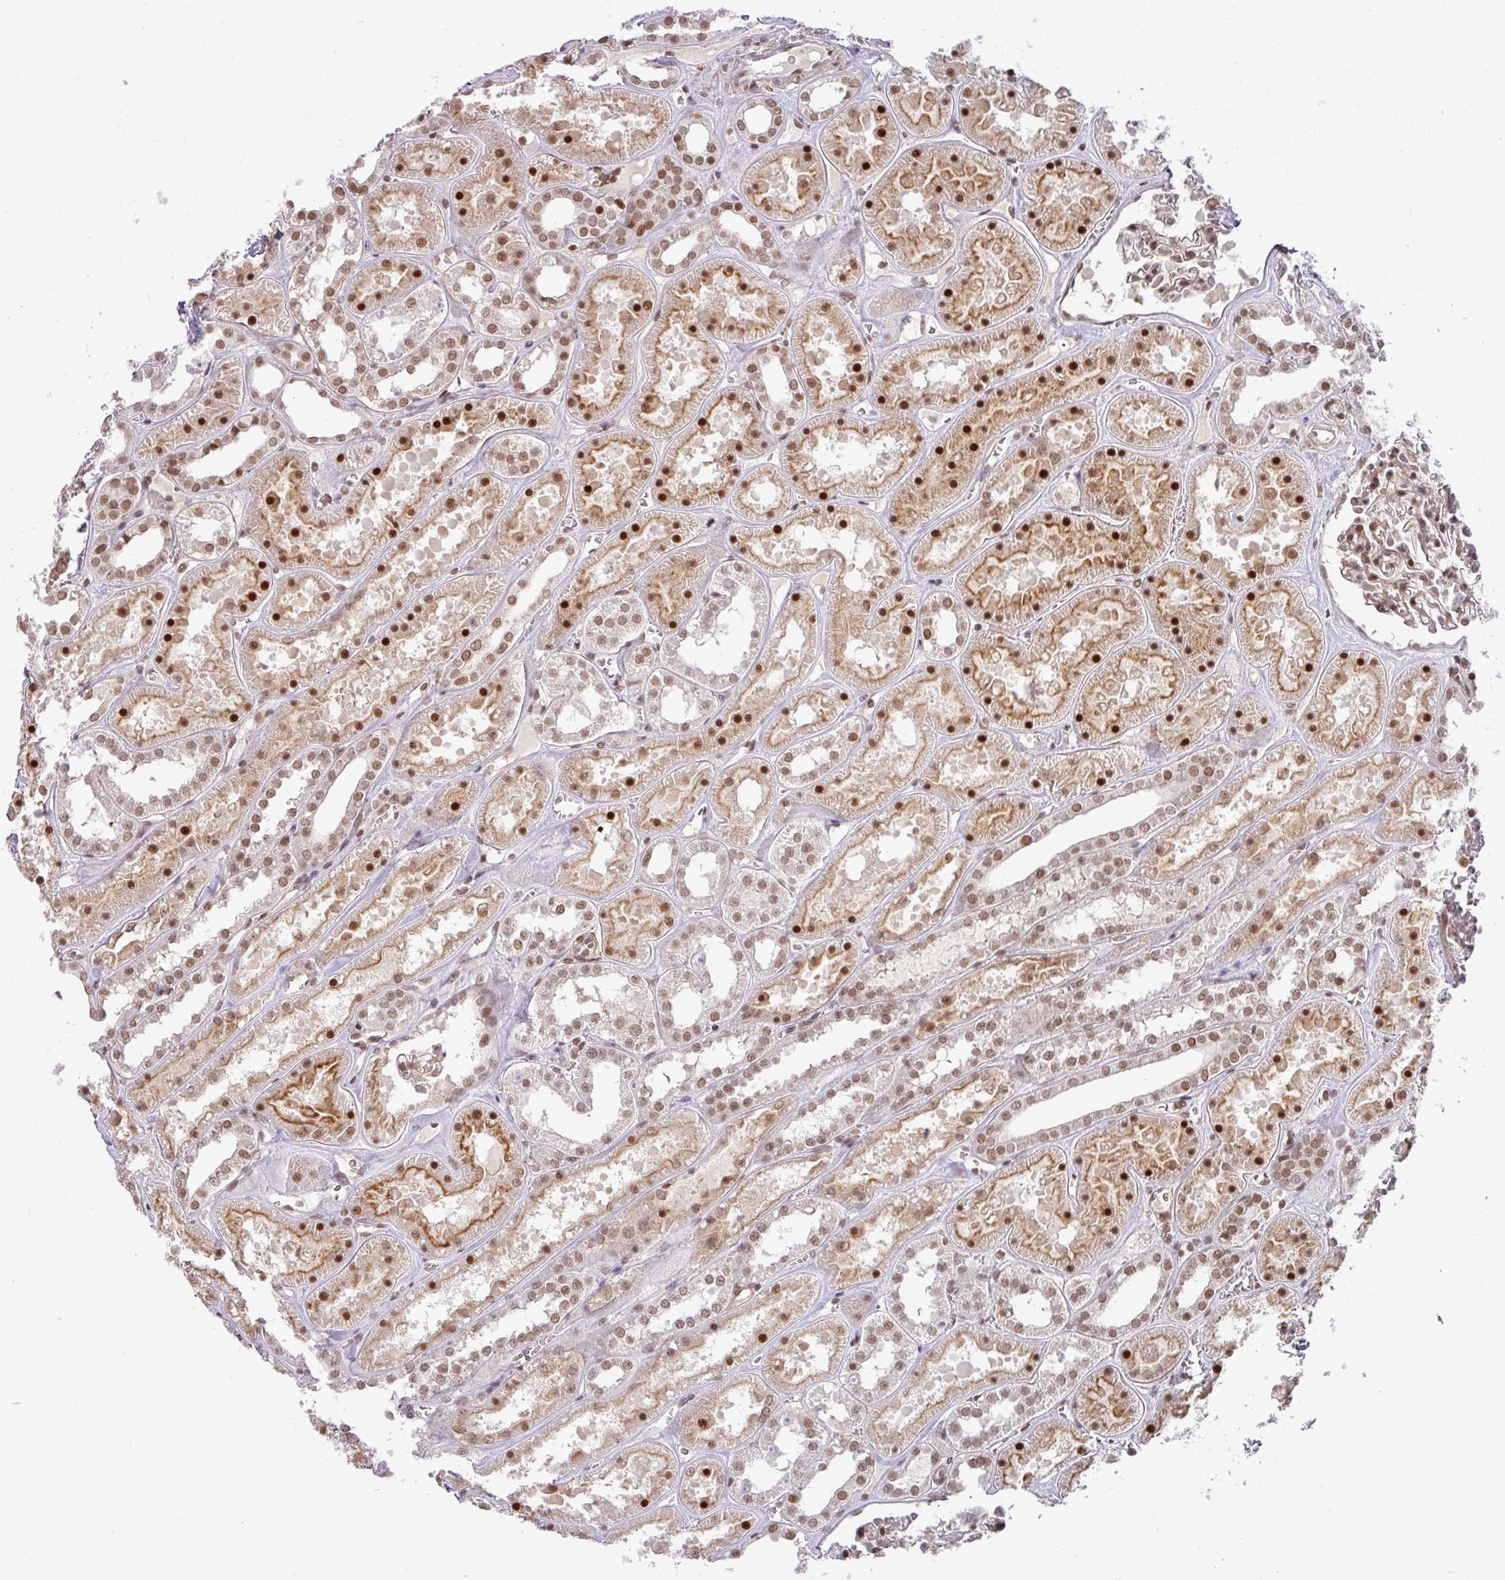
{"staining": {"intensity": "moderate", "quantity": "25%-75%", "location": "nuclear"}, "tissue": "kidney", "cell_type": "Cells in glomeruli", "image_type": "normal", "snomed": [{"axis": "morphology", "description": "Normal tissue, NOS"}, {"axis": "topography", "description": "Kidney"}], "caption": "Immunohistochemical staining of benign human kidney shows 25%-75% levels of moderate nuclear protein expression in about 25%-75% of cells in glomeruli. (Stains: DAB in brown, nuclei in blue, Microscopy: brightfield microscopy at high magnification).", "gene": "PTPN20", "patient": {"sex": "female", "age": 41}}